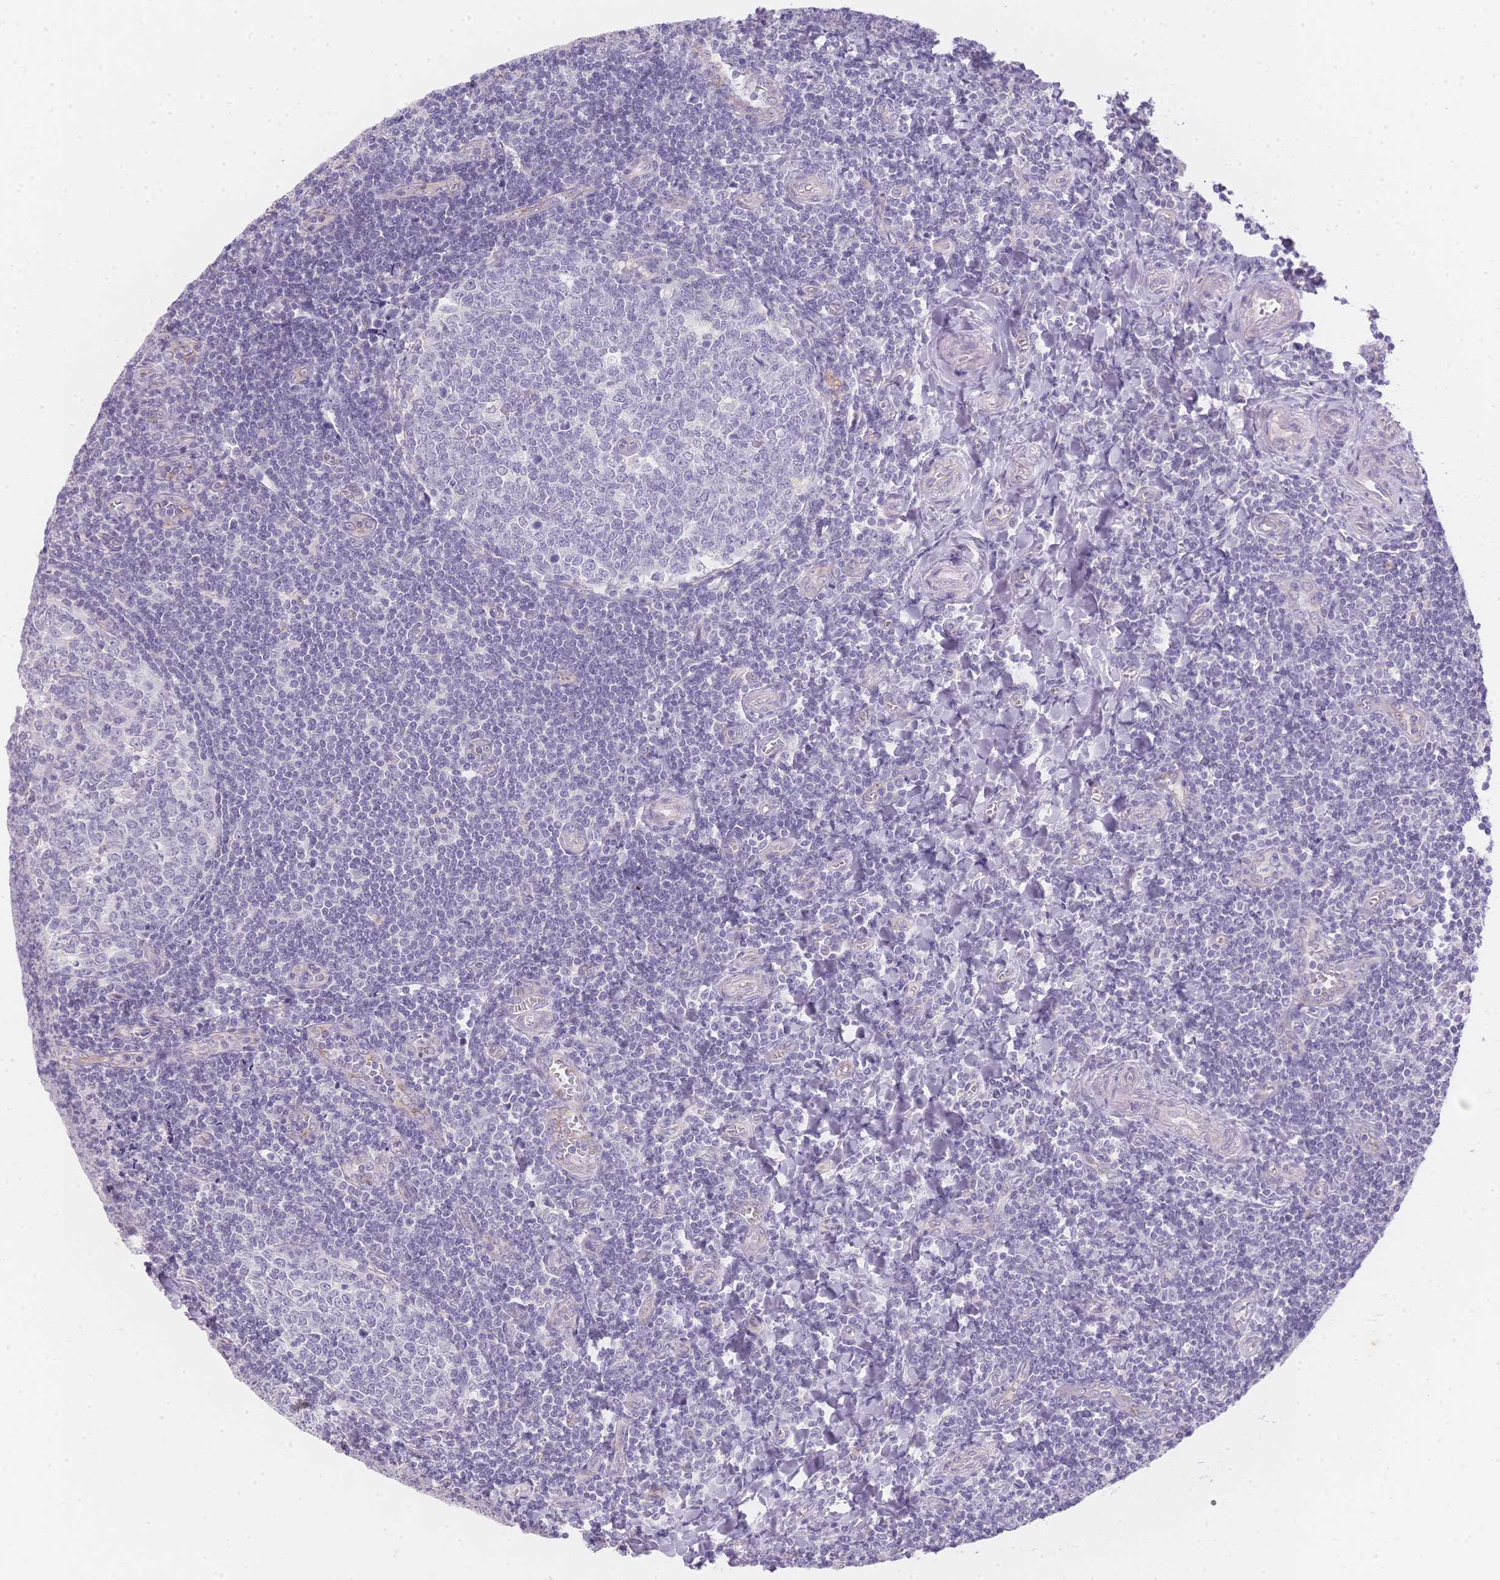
{"staining": {"intensity": "negative", "quantity": "none", "location": "none"}, "tissue": "tonsil", "cell_type": "Germinal center cells", "image_type": "normal", "snomed": [{"axis": "morphology", "description": "Normal tissue, NOS"}, {"axis": "morphology", "description": "Inflammation, NOS"}, {"axis": "topography", "description": "Tonsil"}], "caption": "Human tonsil stained for a protein using immunohistochemistry (IHC) displays no expression in germinal center cells.", "gene": "SMYD1", "patient": {"sex": "female", "age": 31}}